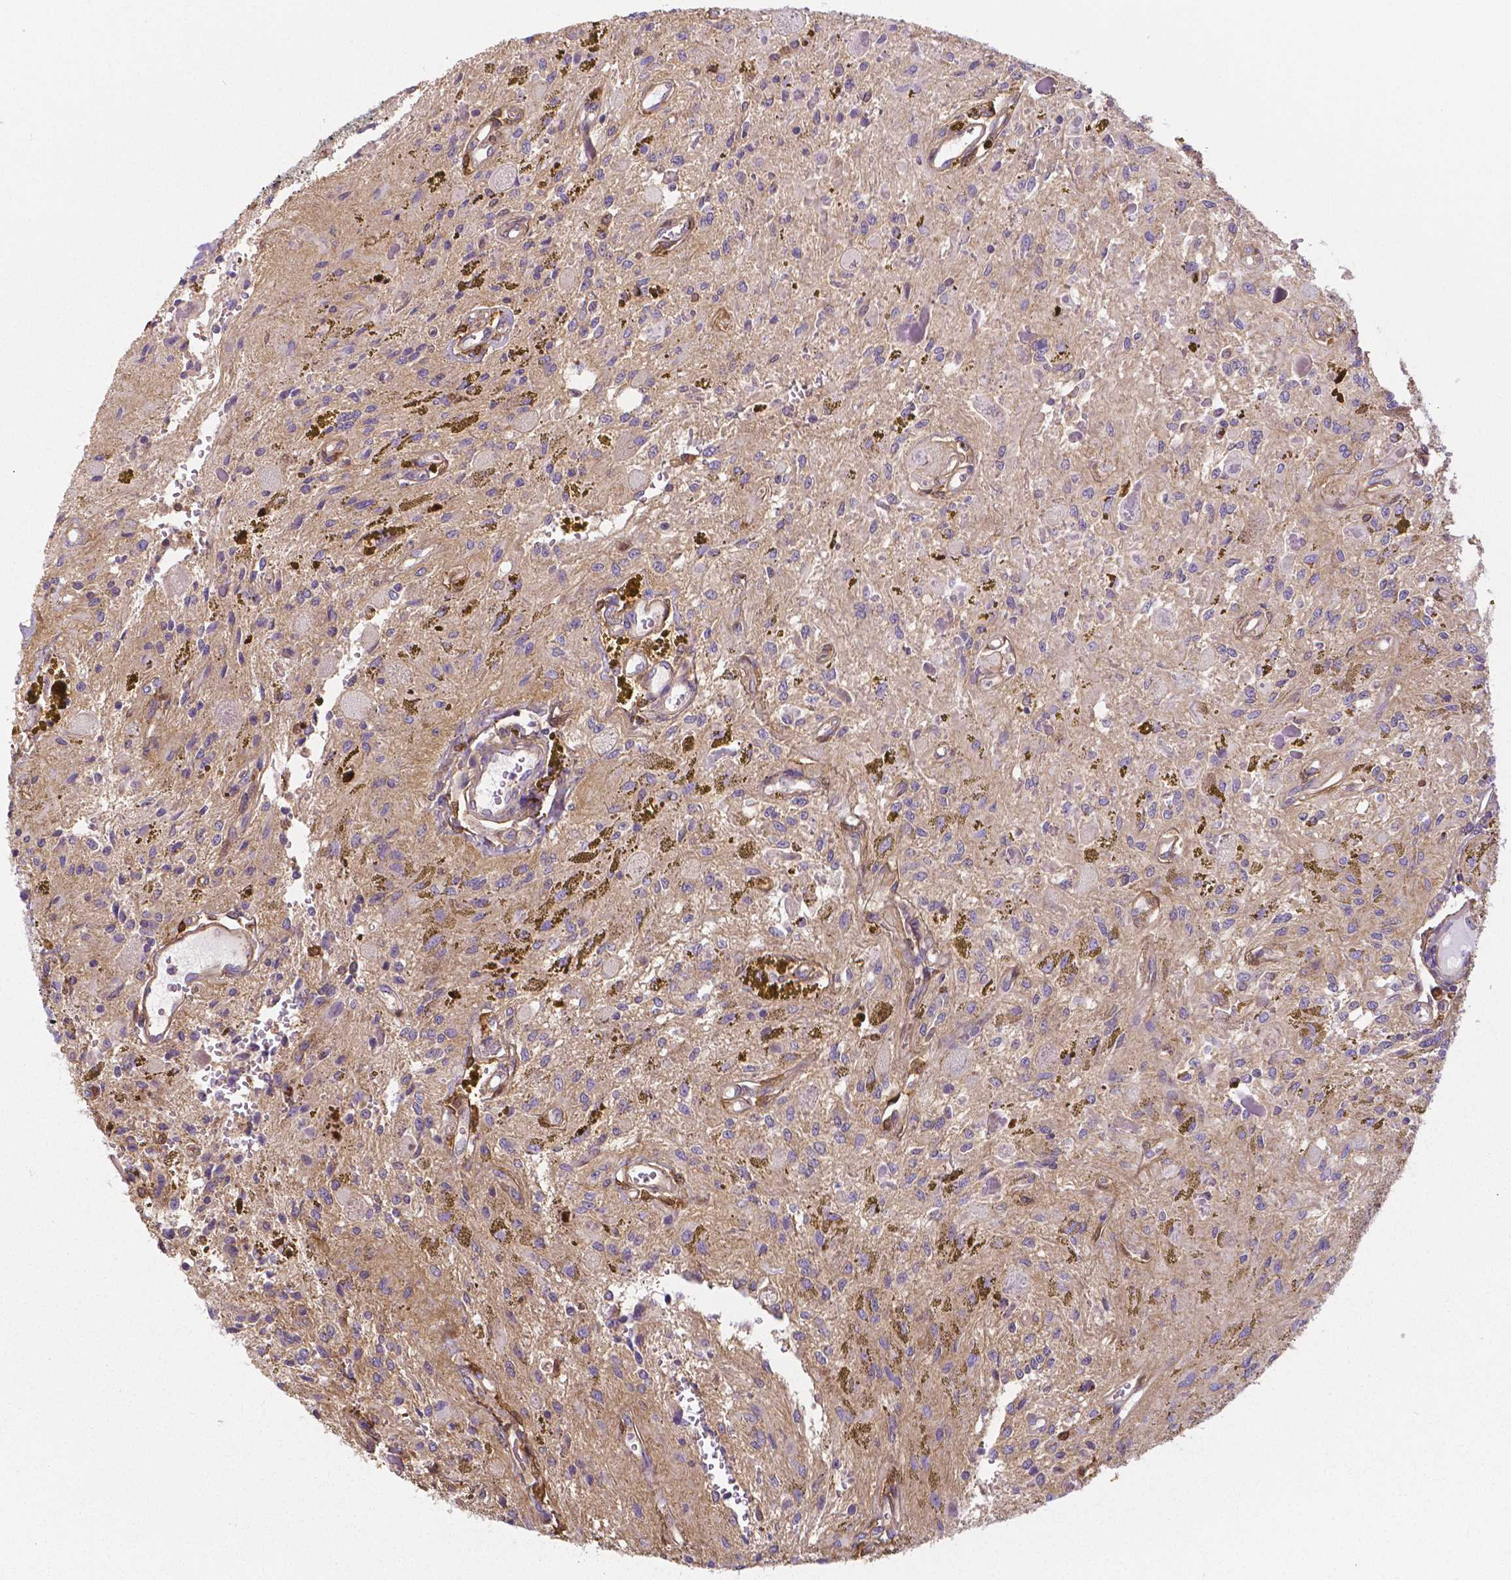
{"staining": {"intensity": "negative", "quantity": "none", "location": "none"}, "tissue": "glioma", "cell_type": "Tumor cells", "image_type": "cancer", "snomed": [{"axis": "morphology", "description": "Glioma, malignant, Low grade"}, {"axis": "topography", "description": "Cerebellum"}], "caption": "The histopathology image shows no significant expression in tumor cells of malignant glioma (low-grade).", "gene": "CRMP1", "patient": {"sex": "female", "age": 14}}